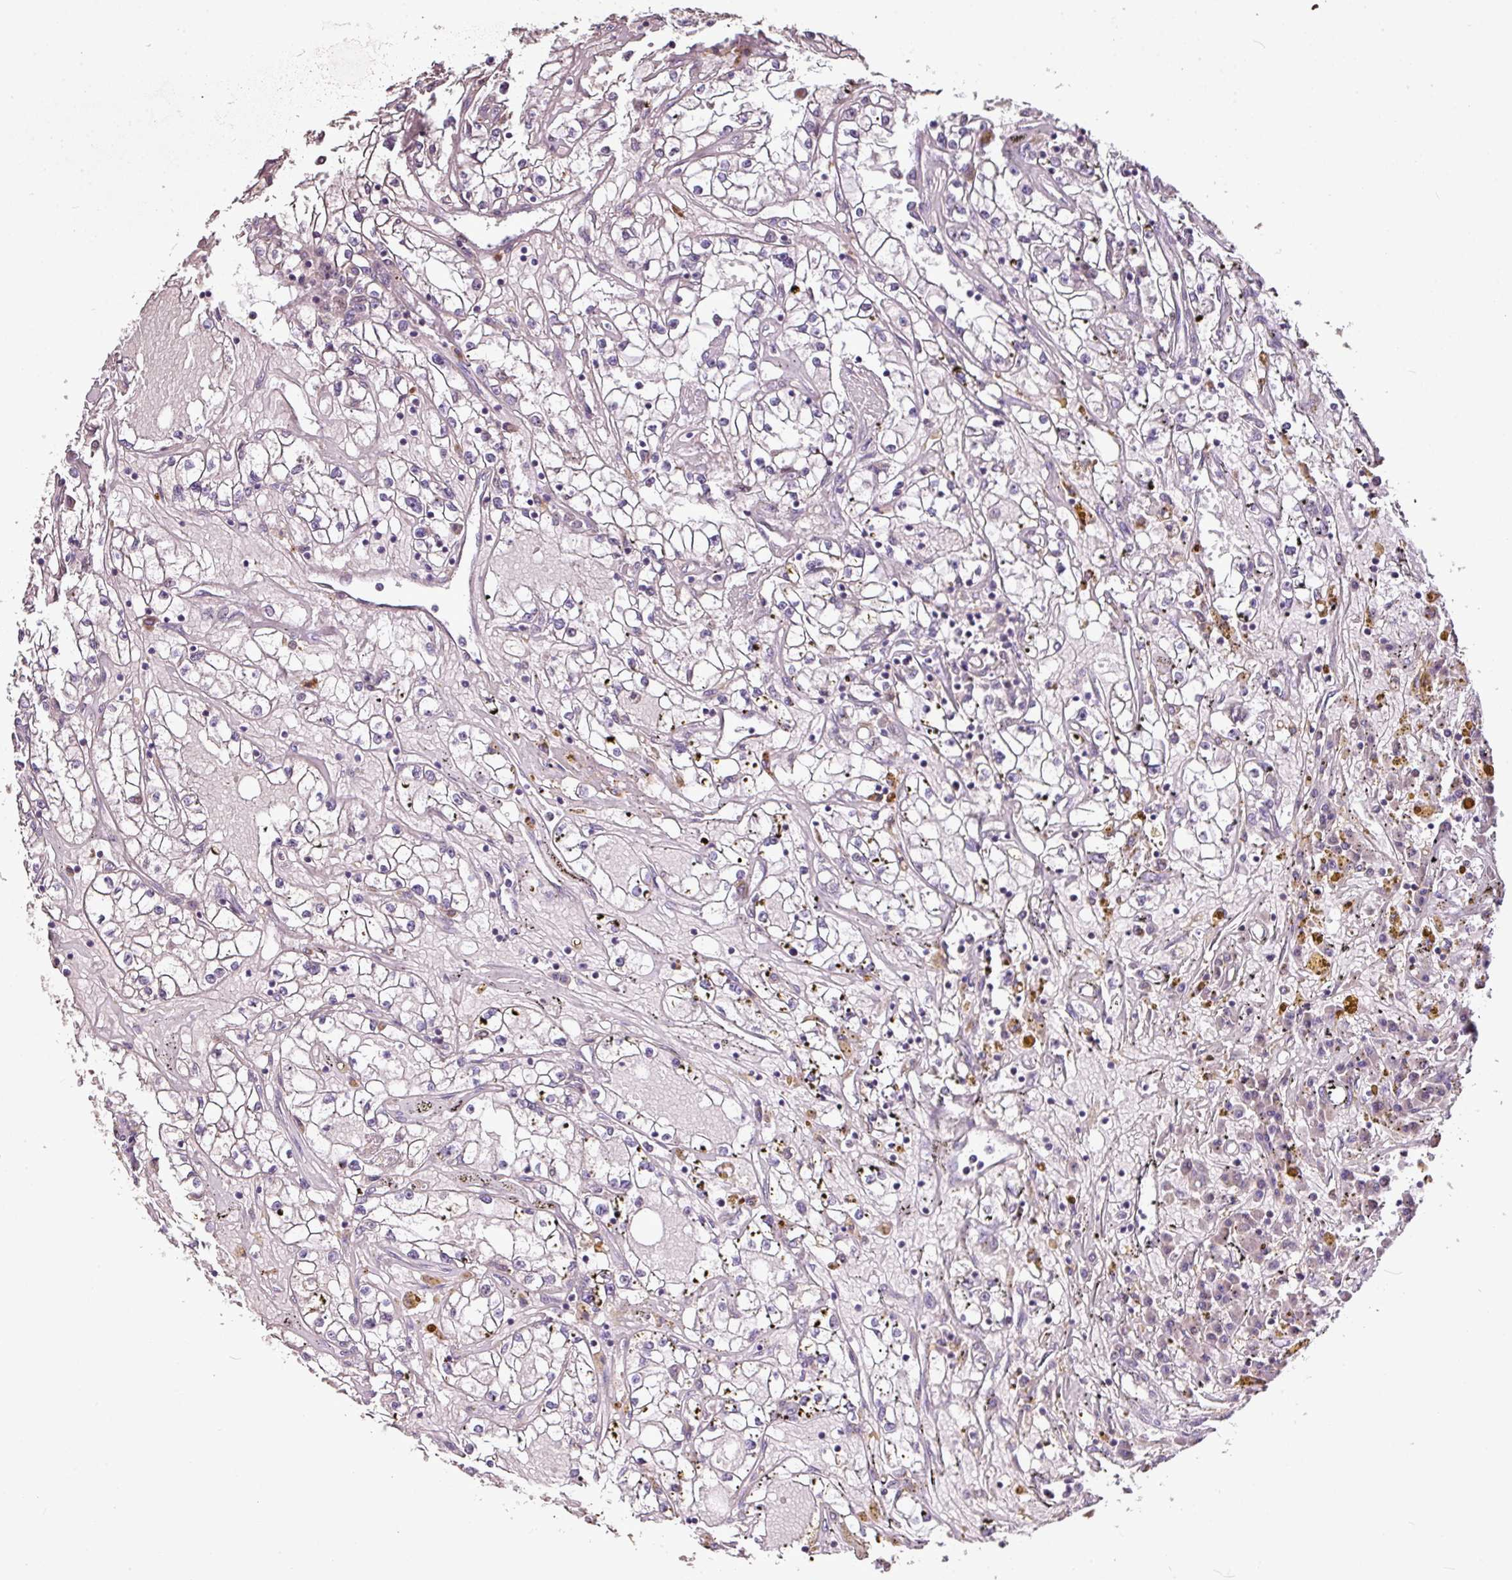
{"staining": {"intensity": "negative", "quantity": "none", "location": "none"}, "tissue": "renal cancer", "cell_type": "Tumor cells", "image_type": "cancer", "snomed": [{"axis": "morphology", "description": "Adenocarcinoma, NOS"}, {"axis": "topography", "description": "Kidney"}], "caption": "This histopathology image is of renal adenocarcinoma stained with IHC to label a protein in brown with the nuclei are counter-stained blue. There is no staining in tumor cells.", "gene": "SKIC2", "patient": {"sex": "male", "age": 56}}